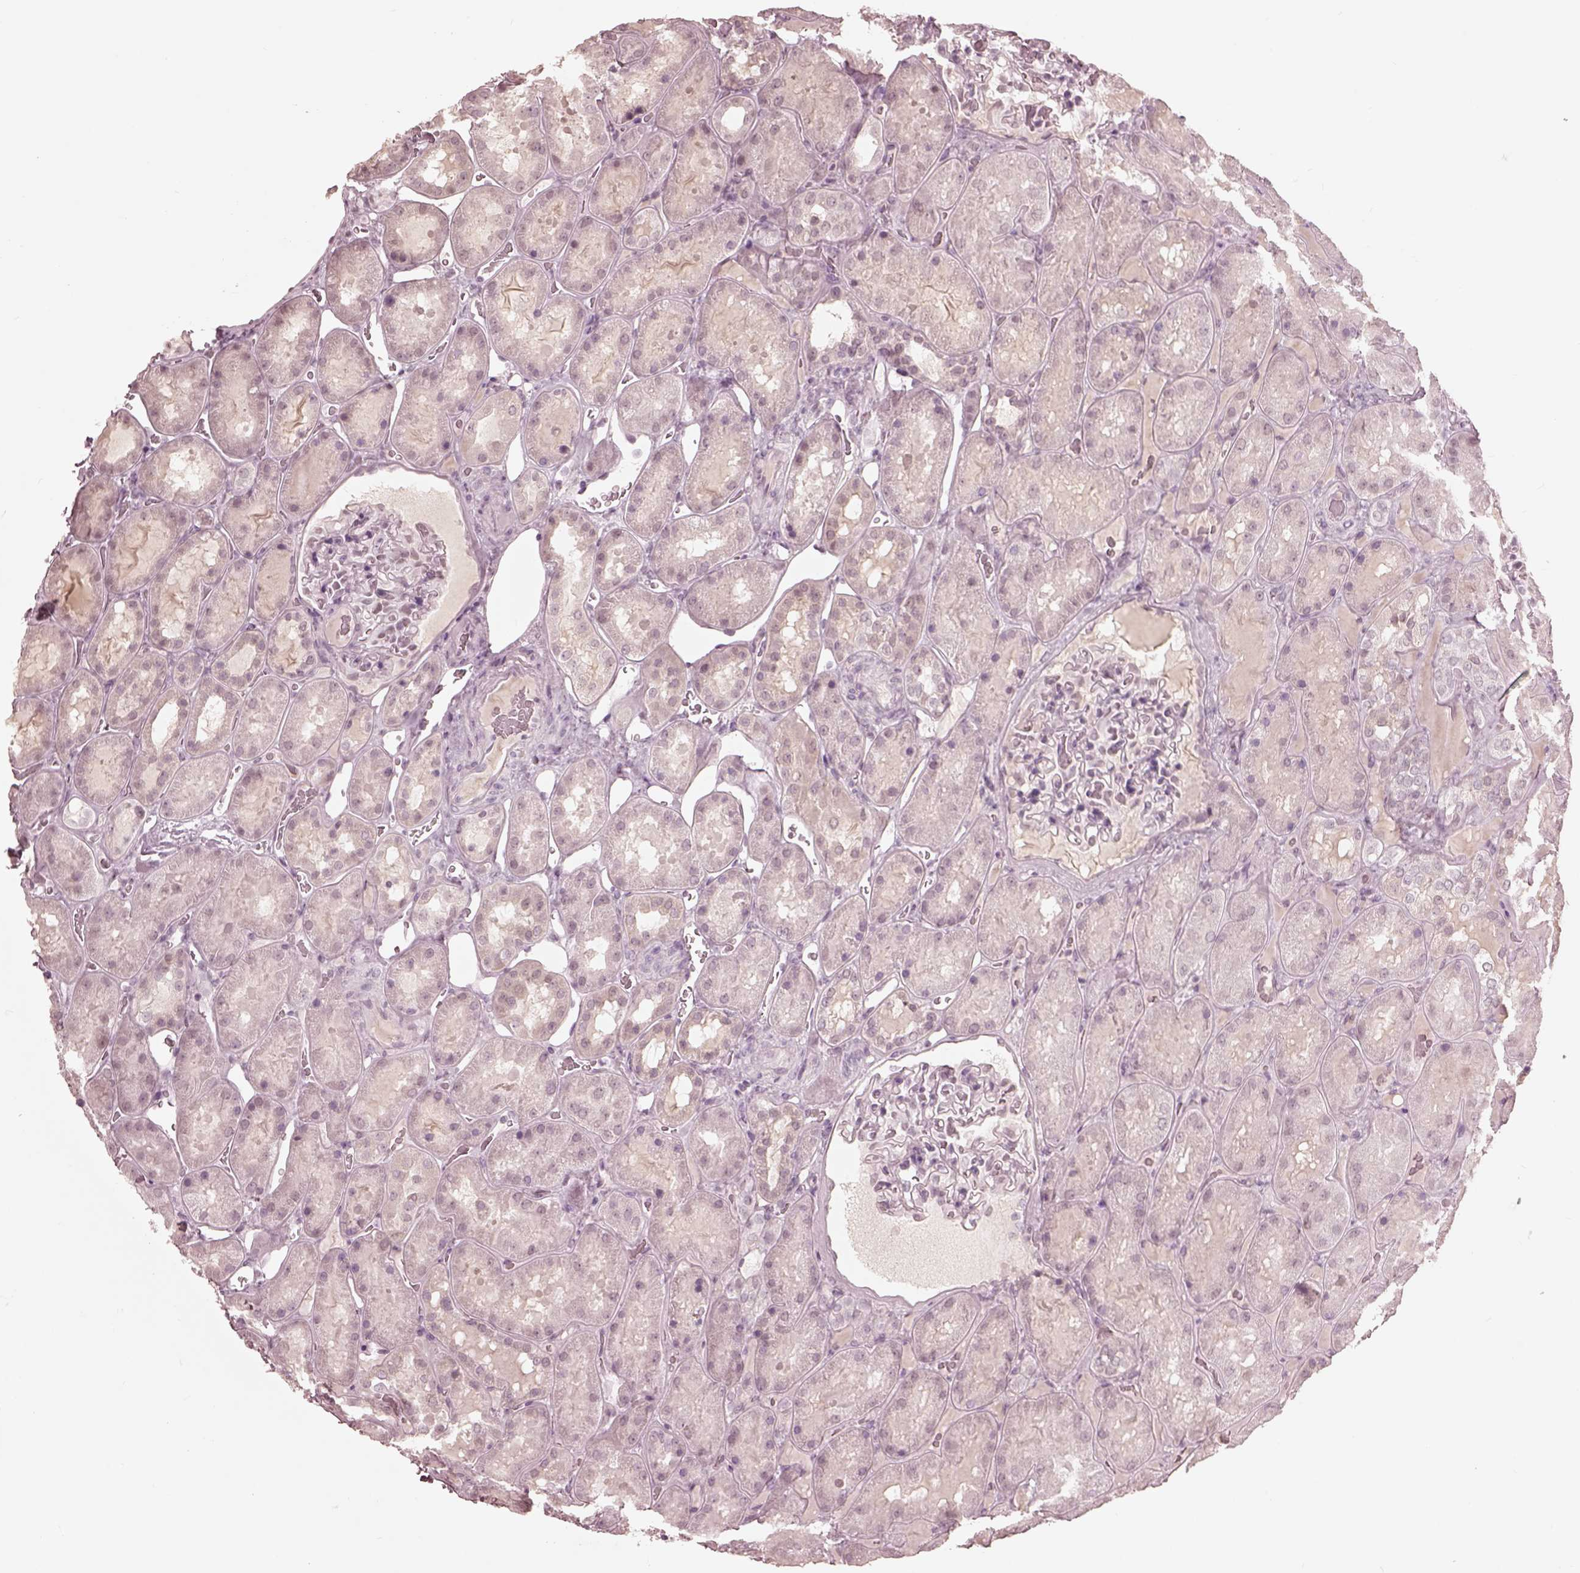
{"staining": {"intensity": "negative", "quantity": "none", "location": "none"}, "tissue": "kidney", "cell_type": "Cells in glomeruli", "image_type": "normal", "snomed": [{"axis": "morphology", "description": "Normal tissue, NOS"}, {"axis": "topography", "description": "Kidney"}], "caption": "Protein analysis of normal kidney displays no significant staining in cells in glomeruli.", "gene": "GARIN4", "patient": {"sex": "male", "age": 73}}